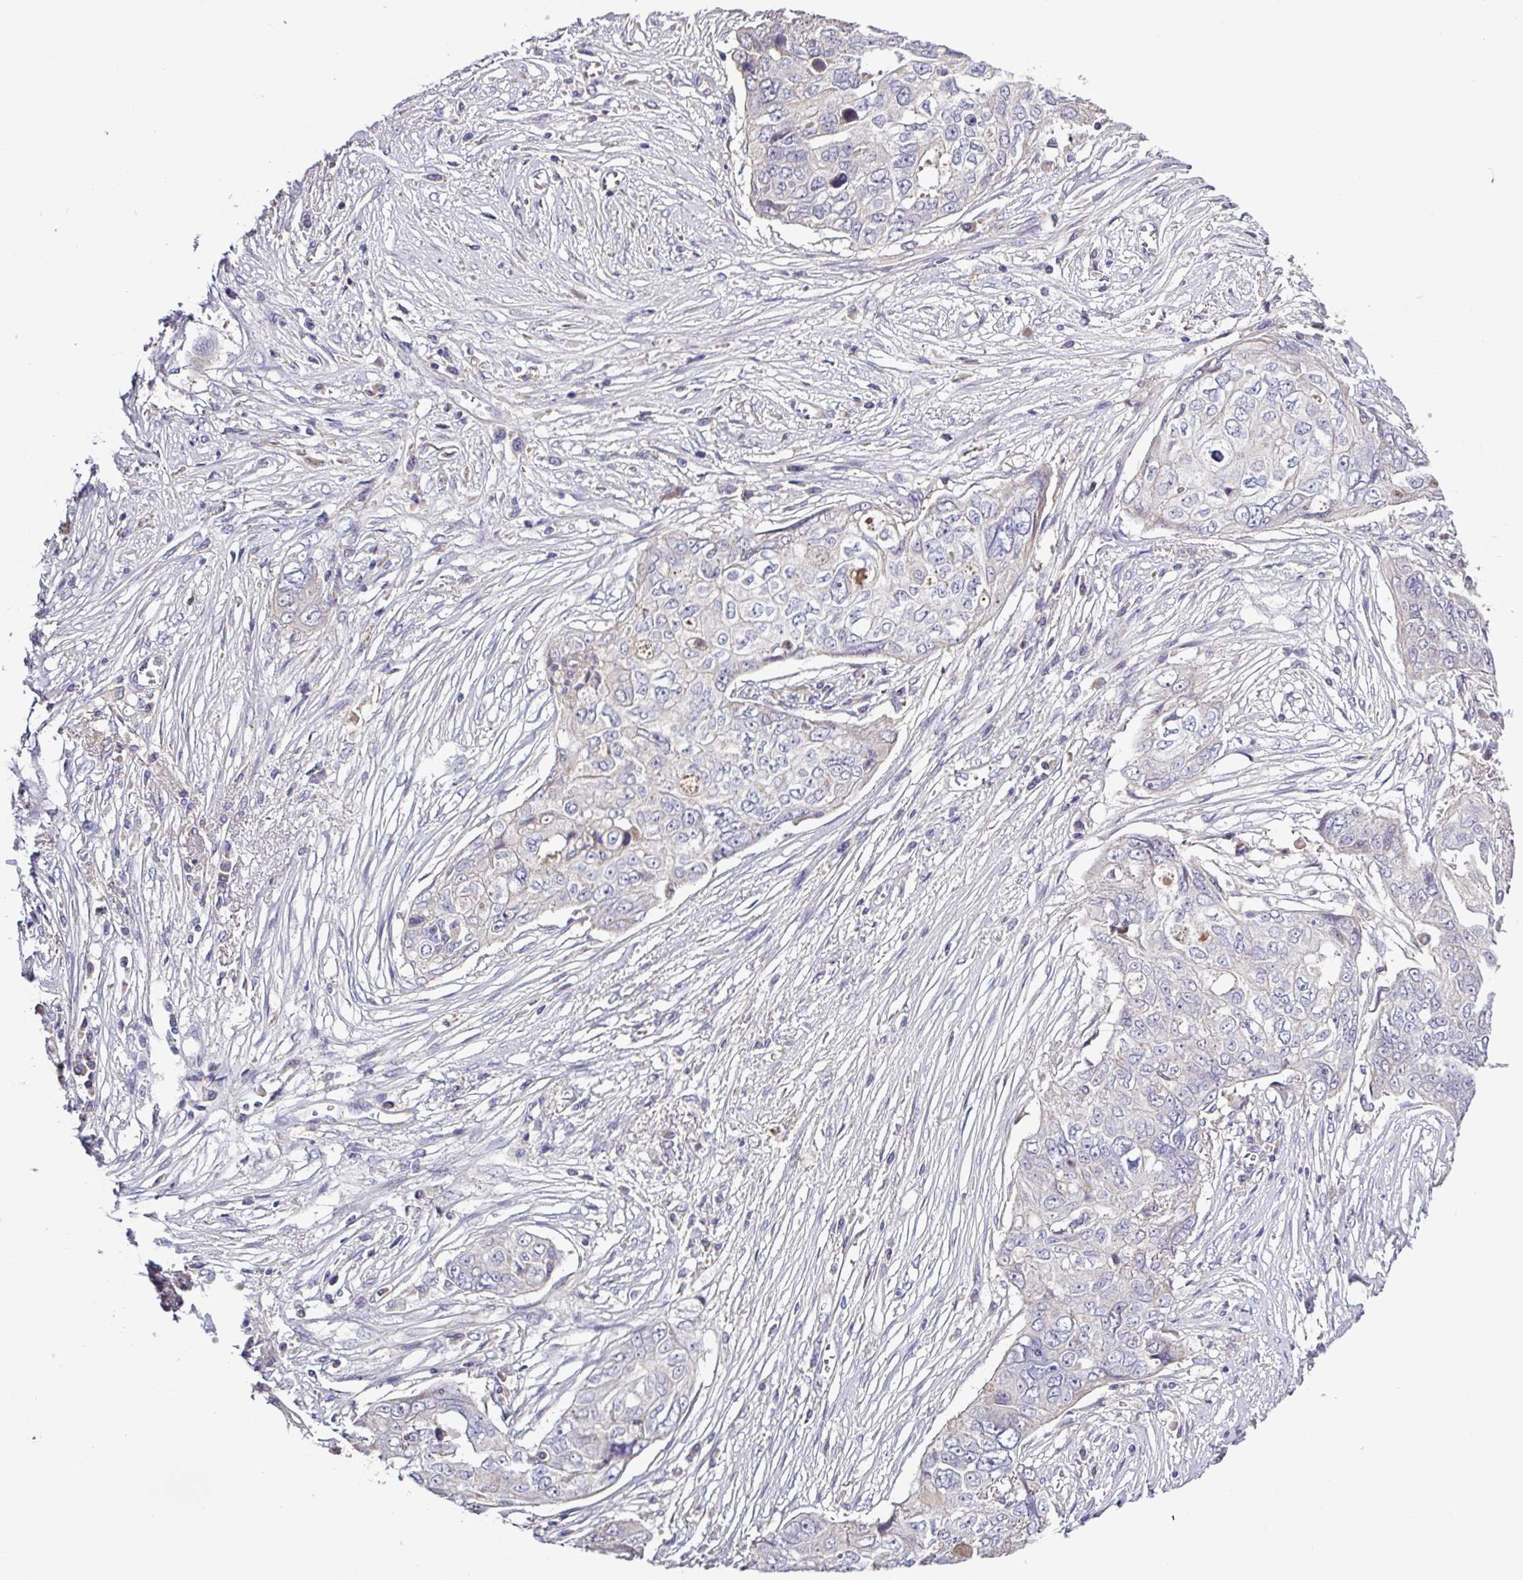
{"staining": {"intensity": "negative", "quantity": "none", "location": "none"}, "tissue": "ovarian cancer", "cell_type": "Tumor cells", "image_type": "cancer", "snomed": [{"axis": "morphology", "description": "Carcinoma, endometroid"}, {"axis": "topography", "description": "Ovary"}], "caption": "A photomicrograph of ovarian cancer stained for a protein displays no brown staining in tumor cells. The staining is performed using DAB brown chromogen with nuclei counter-stained in using hematoxylin.", "gene": "SFTPB", "patient": {"sex": "female", "age": 70}}